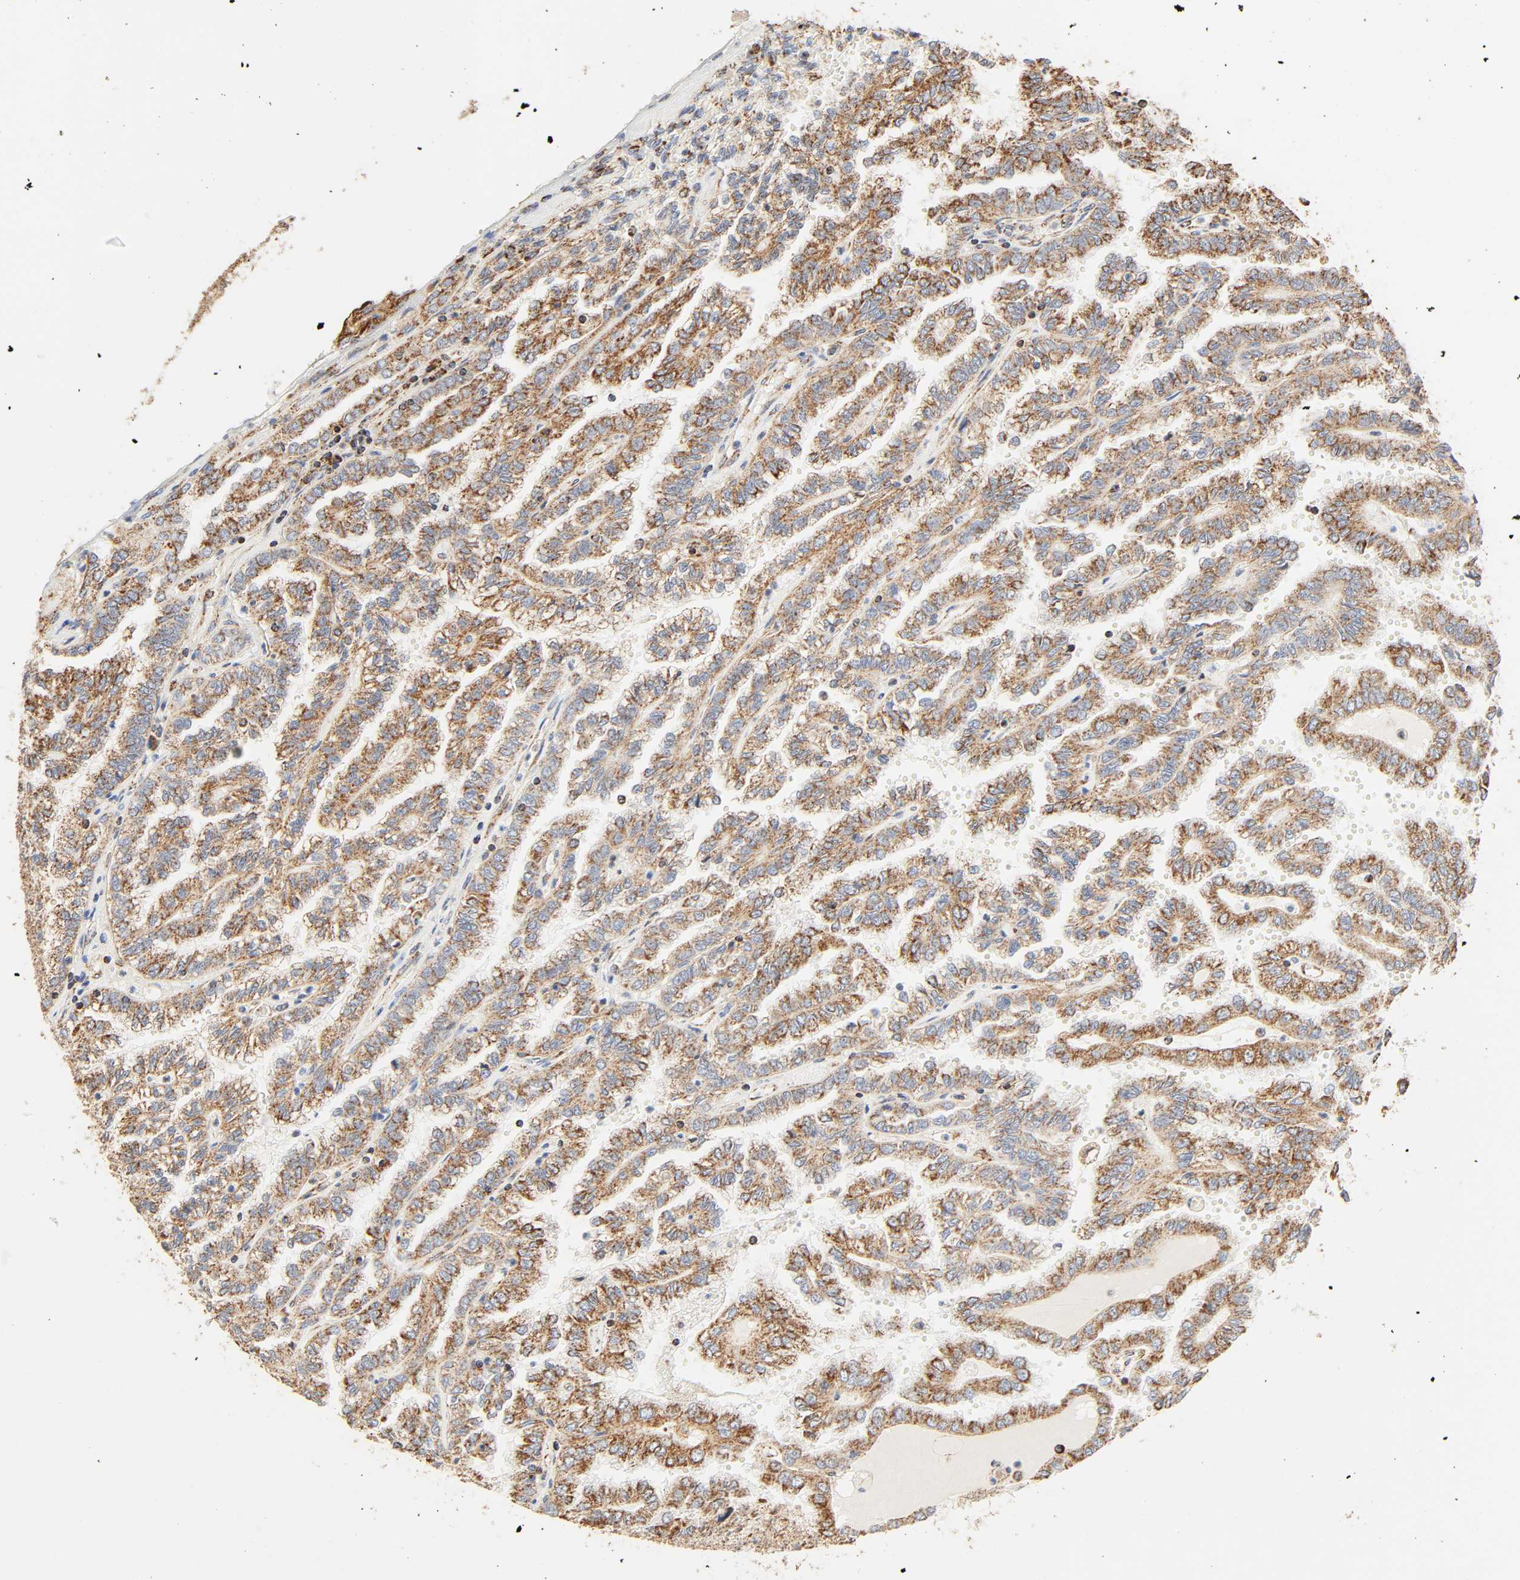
{"staining": {"intensity": "moderate", "quantity": ">75%", "location": "cytoplasmic/membranous"}, "tissue": "renal cancer", "cell_type": "Tumor cells", "image_type": "cancer", "snomed": [{"axis": "morphology", "description": "Inflammation, NOS"}, {"axis": "morphology", "description": "Adenocarcinoma, NOS"}, {"axis": "topography", "description": "Kidney"}], "caption": "Renal adenocarcinoma stained for a protein (brown) exhibits moderate cytoplasmic/membranous positive staining in approximately >75% of tumor cells.", "gene": "ZMAT5", "patient": {"sex": "male", "age": 68}}